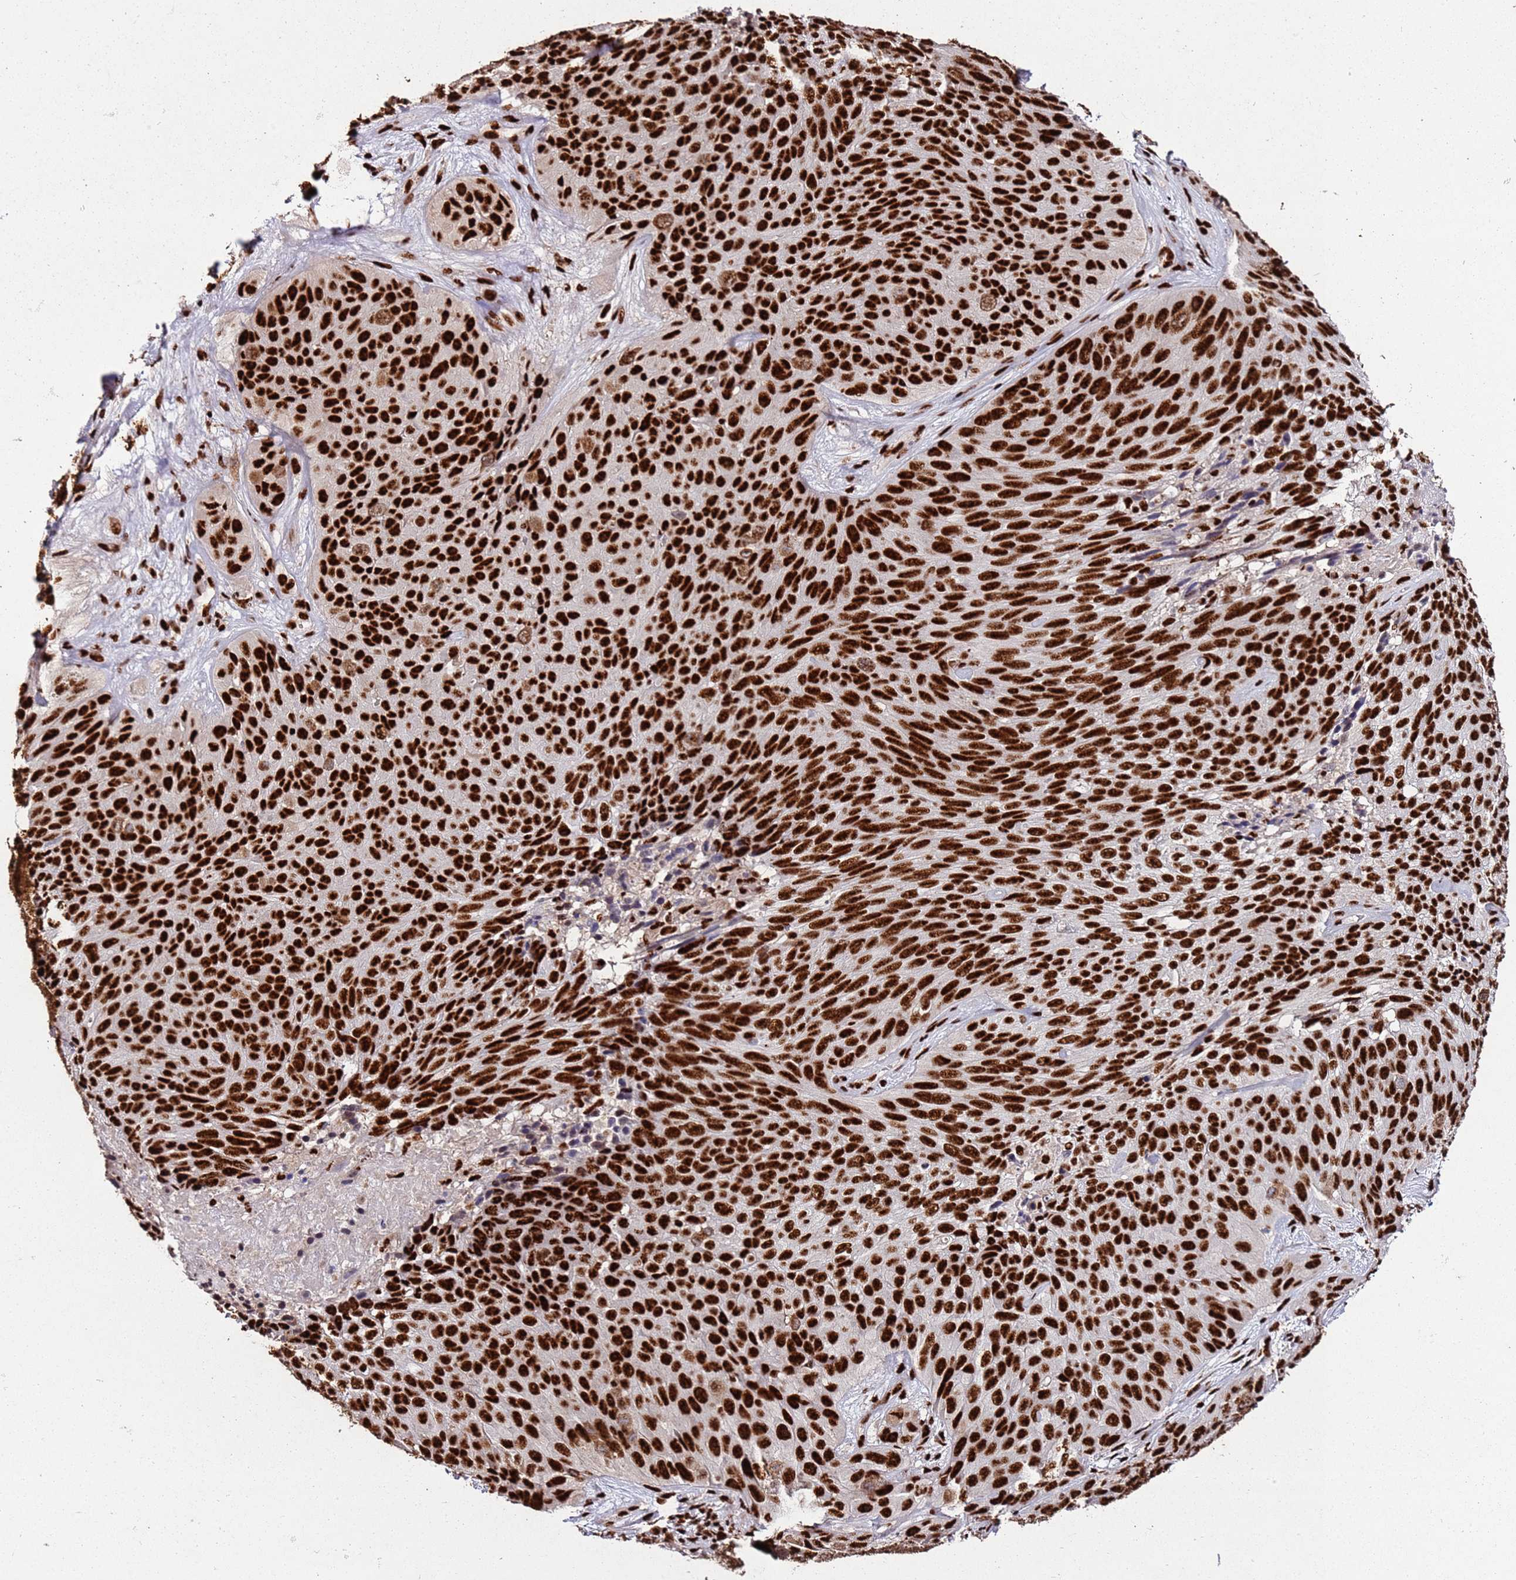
{"staining": {"intensity": "strong", "quantity": ">75%", "location": "nuclear"}, "tissue": "skin cancer", "cell_type": "Tumor cells", "image_type": "cancer", "snomed": [{"axis": "morphology", "description": "Squamous cell carcinoma, NOS"}, {"axis": "topography", "description": "Skin"}], "caption": "Strong nuclear staining for a protein is identified in about >75% of tumor cells of skin cancer using immunohistochemistry (IHC).", "gene": "C6orf226", "patient": {"sex": "female", "age": 87}}